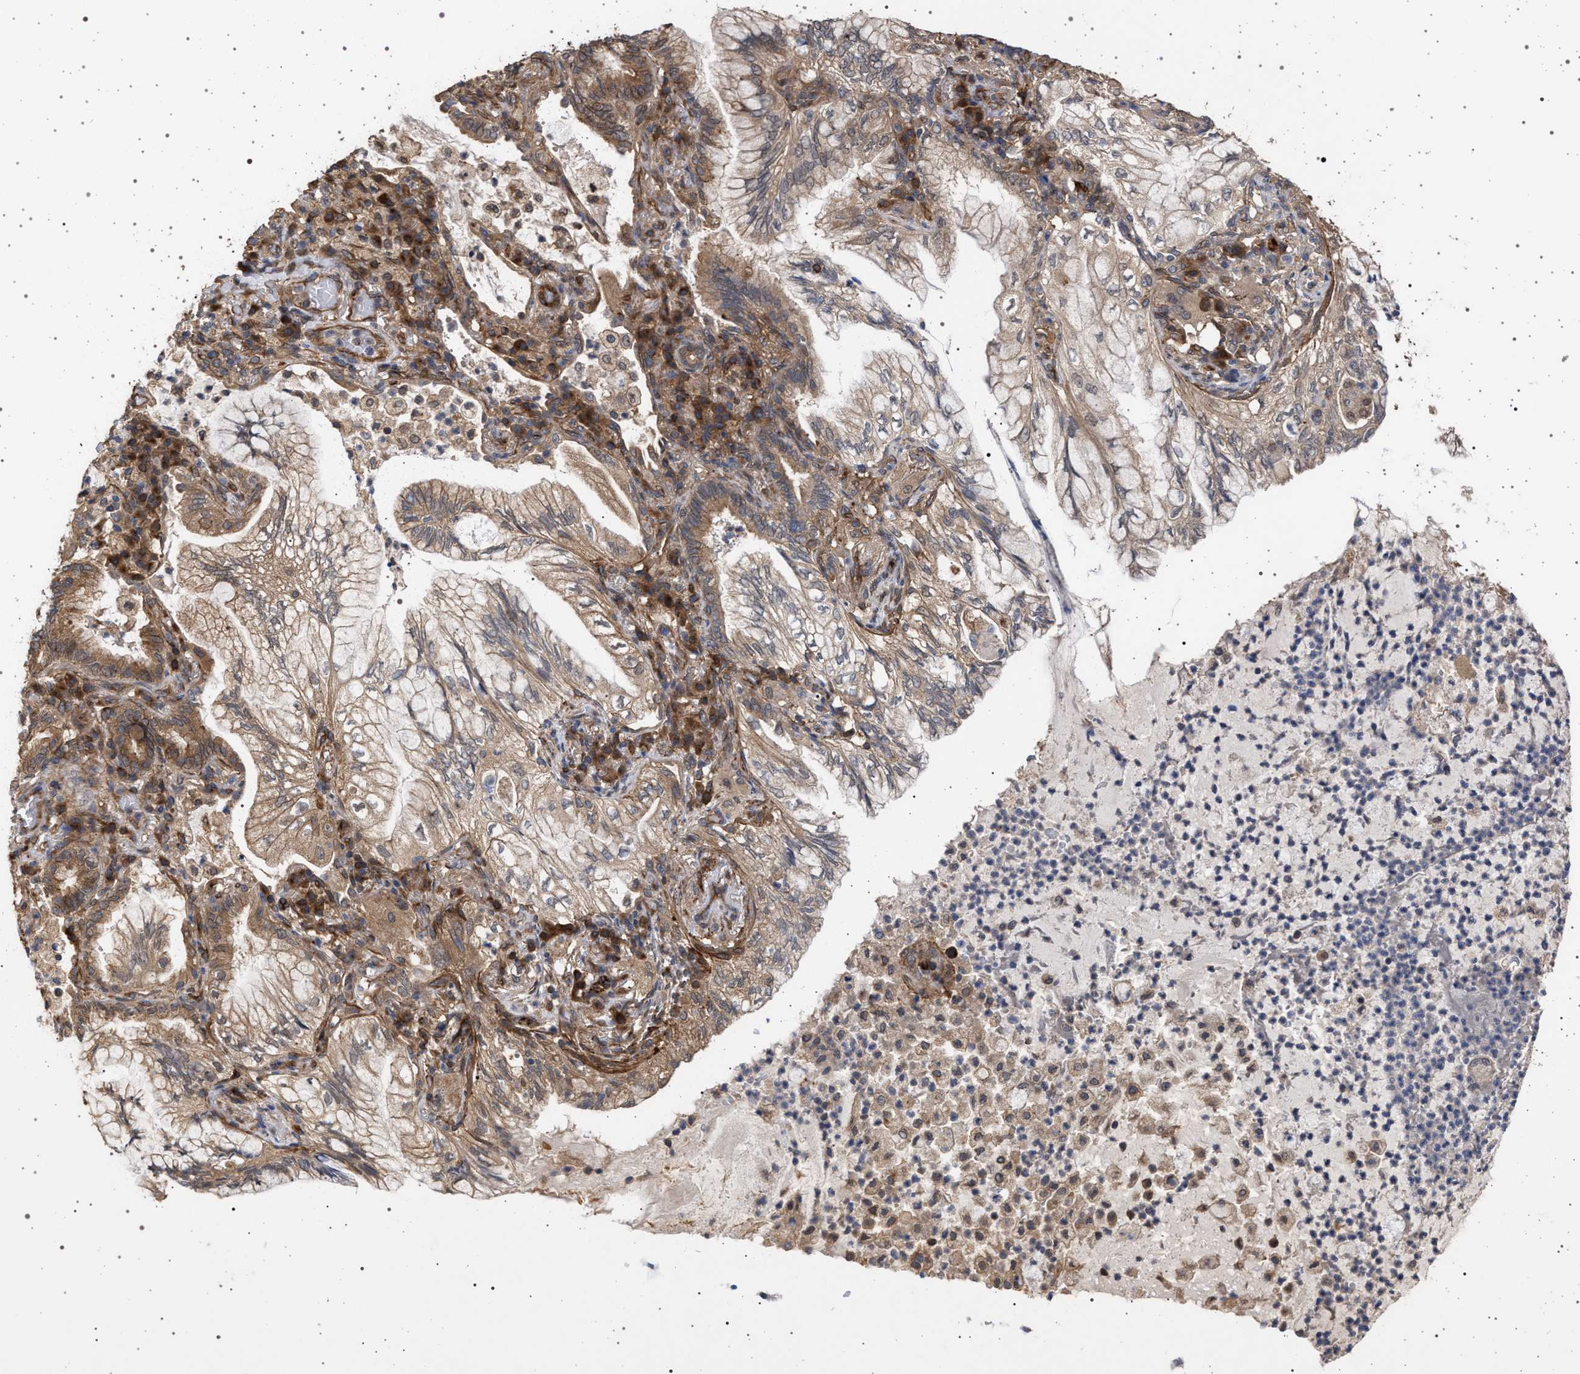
{"staining": {"intensity": "moderate", "quantity": "25%-75%", "location": "cytoplasmic/membranous"}, "tissue": "lung cancer", "cell_type": "Tumor cells", "image_type": "cancer", "snomed": [{"axis": "morphology", "description": "Adenocarcinoma, NOS"}, {"axis": "topography", "description": "Lung"}], "caption": "Protein analysis of lung cancer (adenocarcinoma) tissue reveals moderate cytoplasmic/membranous positivity in about 25%-75% of tumor cells.", "gene": "IFT20", "patient": {"sex": "female", "age": 70}}